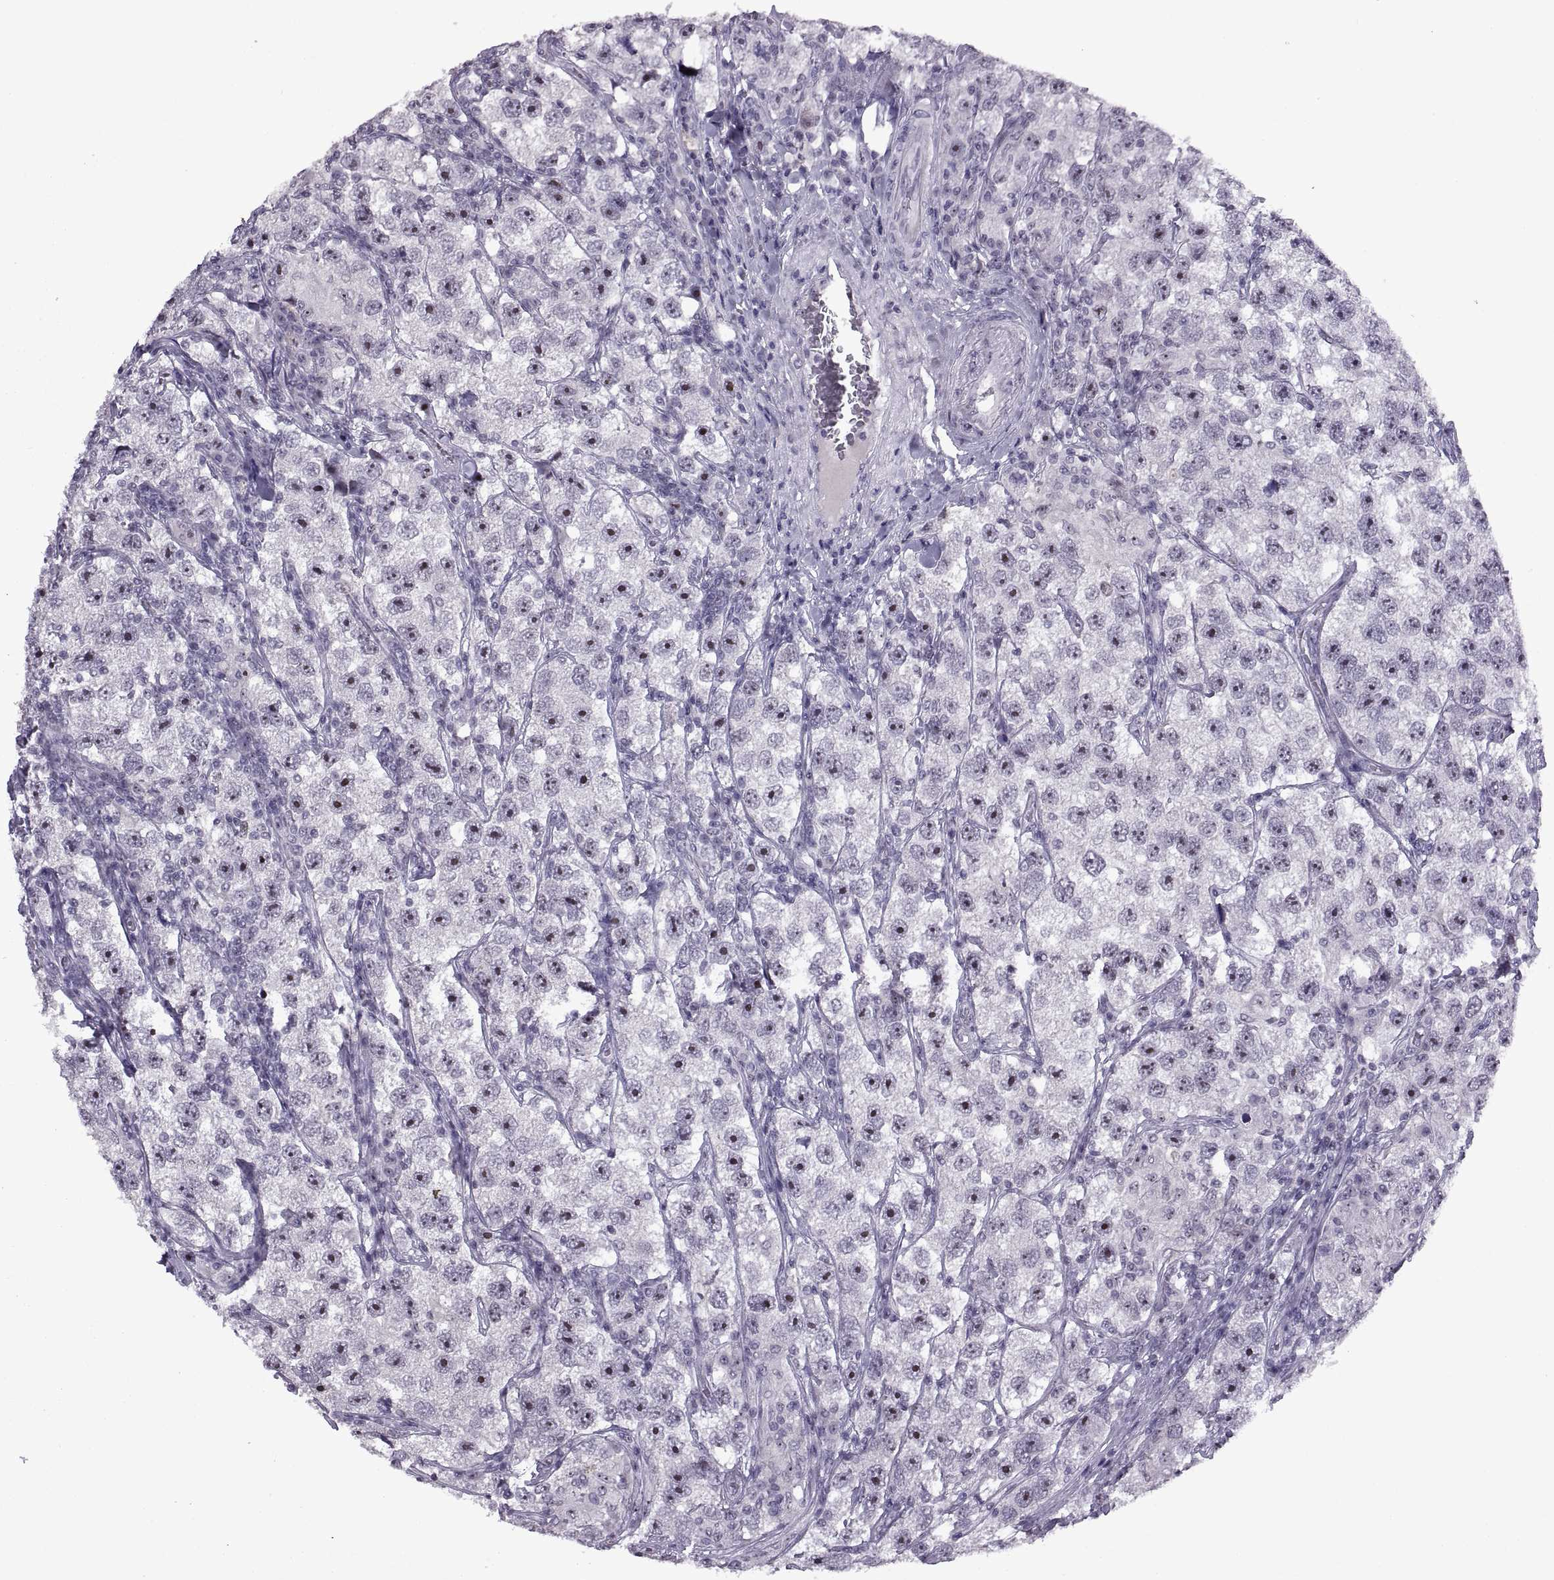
{"staining": {"intensity": "strong", "quantity": "25%-75%", "location": "nuclear"}, "tissue": "testis cancer", "cell_type": "Tumor cells", "image_type": "cancer", "snomed": [{"axis": "morphology", "description": "Seminoma, NOS"}, {"axis": "topography", "description": "Testis"}], "caption": "DAB immunohistochemical staining of testis cancer shows strong nuclear protein staining in approximately 25%-75% of tumor cells.", "gene": "SINHCAF", "patient": {"sex": "male", "age": 26}}